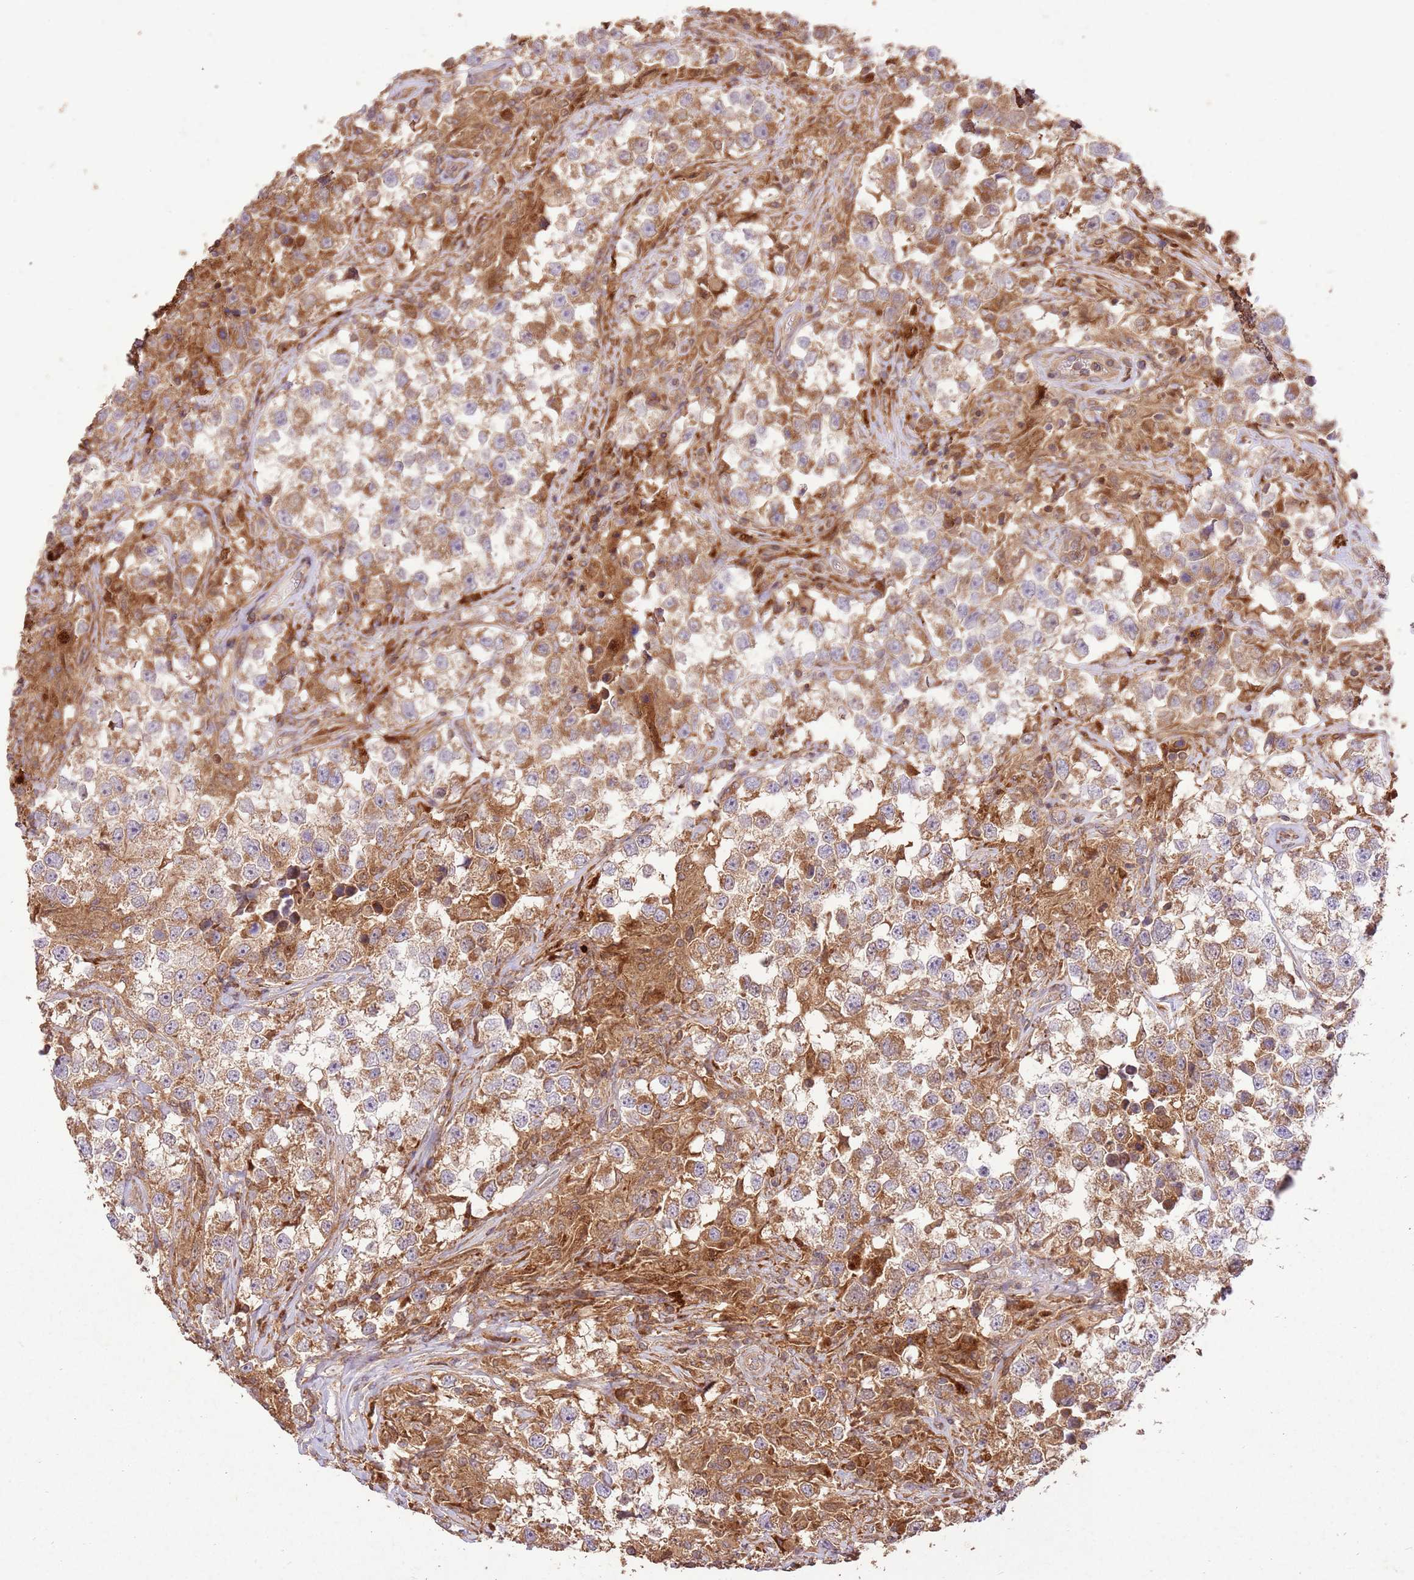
{"staining": {"intensity": "moderate", "quantity": ">75%", "location": "cytoplasmic/membranous"}, "tissue": "testis cancer", "cell_type": "Tumor cells", "image_type": "cancer", "snomed": [{"axis": "morphology", "description": "Seminoma, NOS"}, {"axis": "topography", "description": "Testis"}], "caption": "High-magnification brightfield microscopy of seminoma (testis) stained with DAB (brown) and counterstained with hematoxylin (blue). tumor cells exhibit moderate cytoplasmic/membranous staining is seen in approximately>75% of cells.", "gene": "LRRC28", "patient": {"sex": "male", "age": 46}}